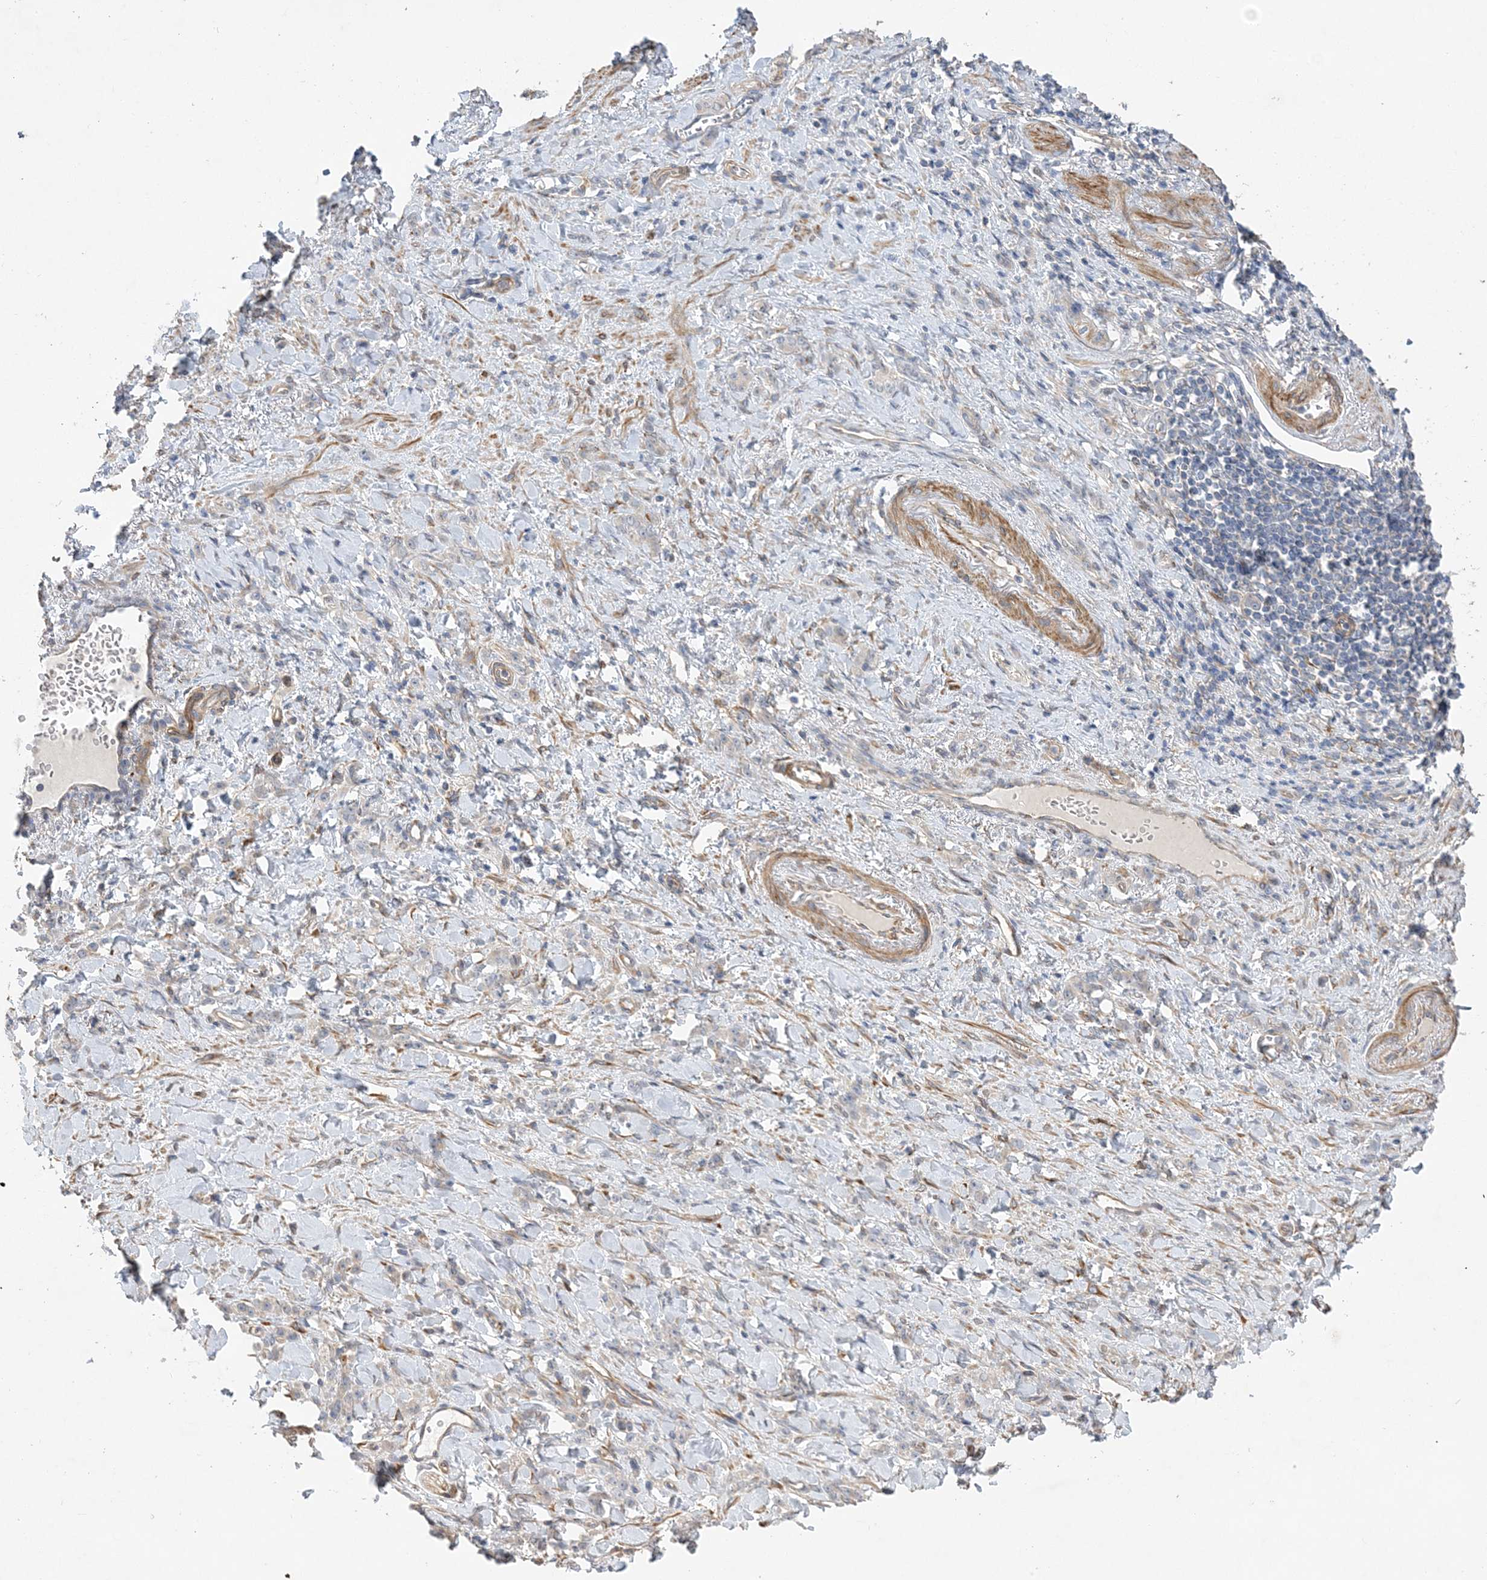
{"staining": {"intensity": "negative", "quantity": "none", "location": "none"}, "tissue": "stomach cancer", "cell_type": "Tumor cells", "image_type": "cancer", "snomed": [{"axis": "morphology", "description": "Normal tissue, NOS"}, {"axis": "morphology", "description": "Adenocarcinoma, NOS"}, {"axis": "topography", "description": "Stomach"}], "caption": "Histopathology image shows no significant protein expression in tumor cells of stomach cancer.", "gene": "MAP4K5", "patient": {"sex": "male", "age": 82}}